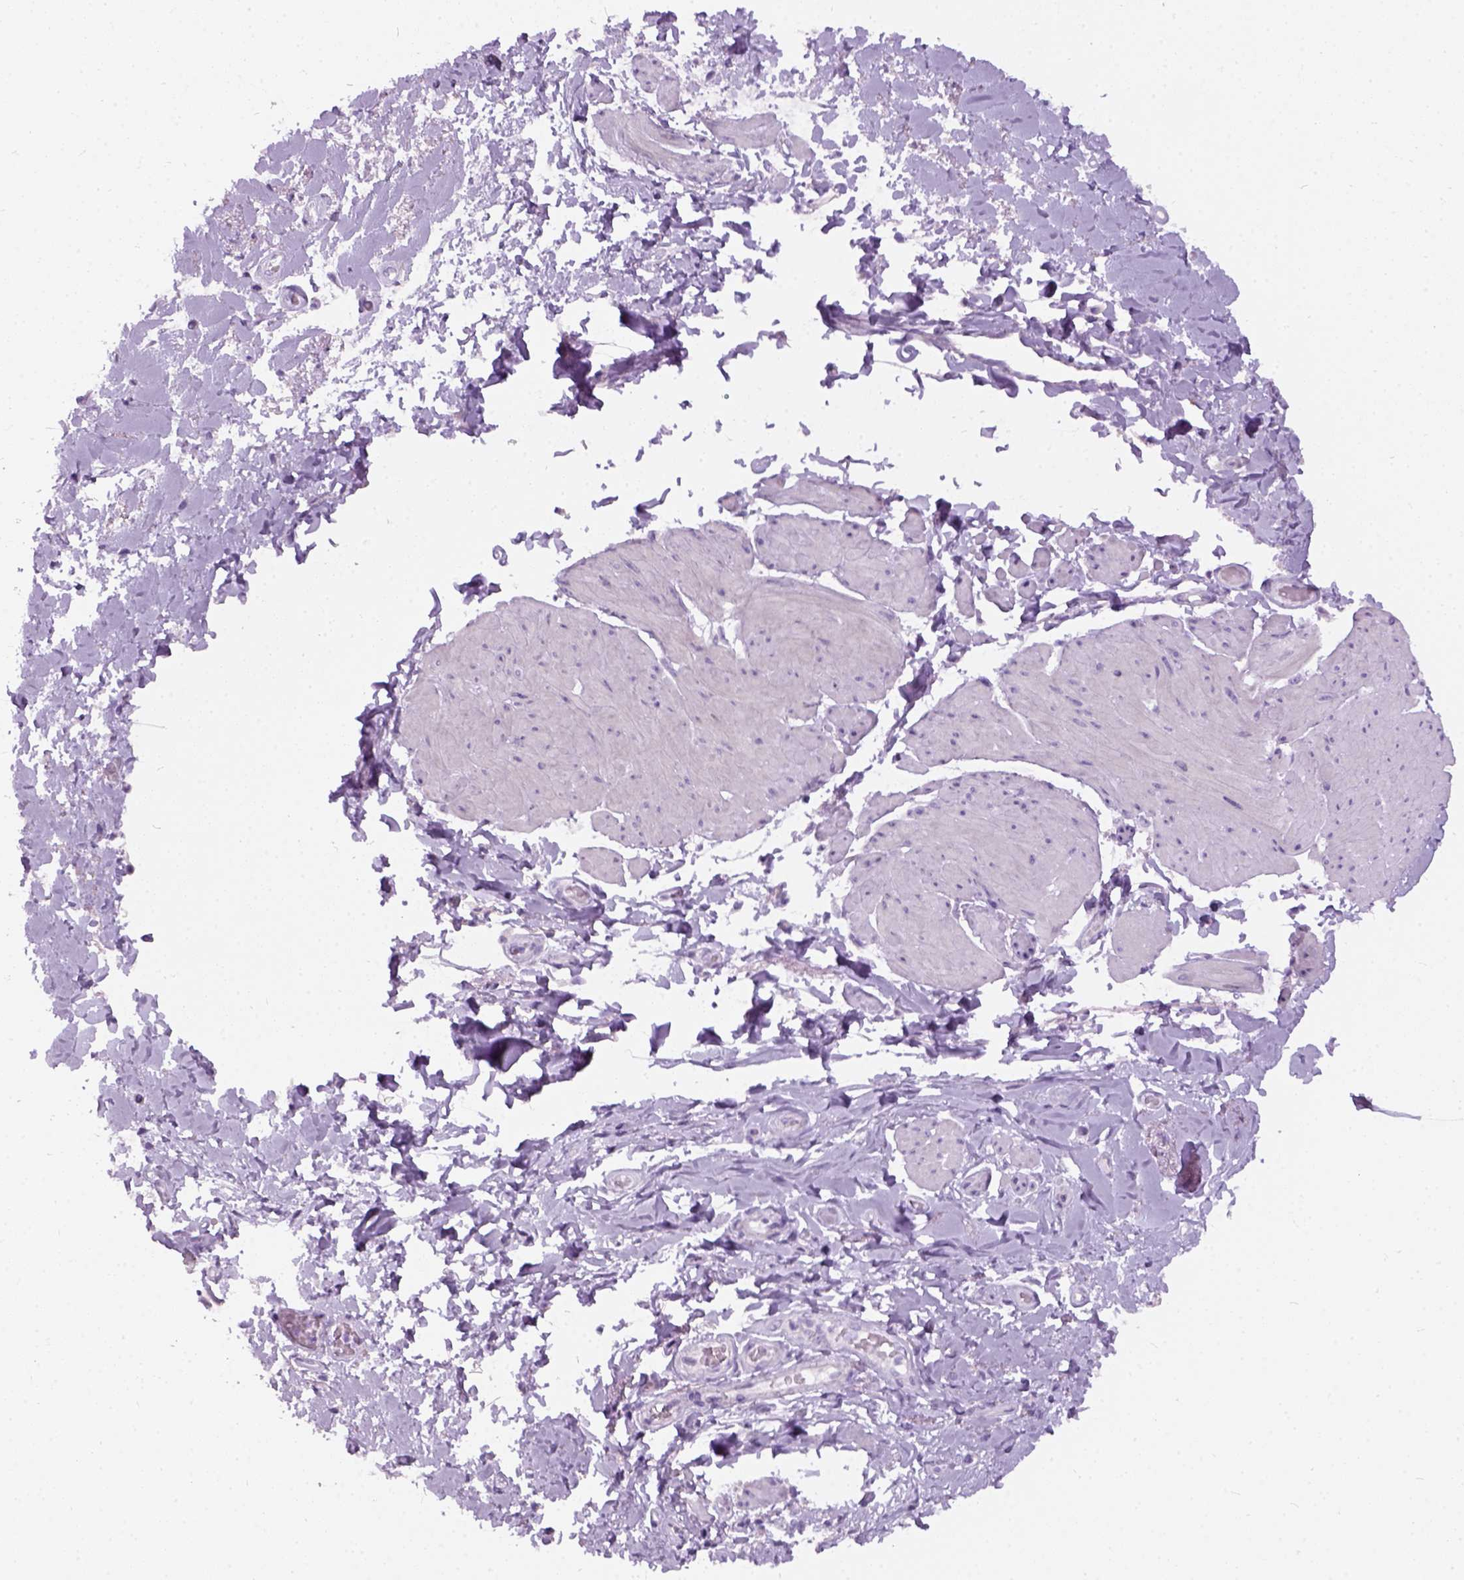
{"staining": {"intensity": "negative", "quantity": "none", "location": "none"}, "tissue": "adipose tissue", "cell_type": "Adipocytes", "image_type": "normal", "snomed": [{"axis": "morphology", "description": "Normal tissue, NOS"}, {"axis": "topography", "description": "Urinary bladder"}, {"axis": "topography", "description": "Peripheral nerve tissue"}], "caption": "IHC micrograph of benign human adipose tissue stained for a protein (brown), which reveals no positivity in adipocytes. (IHC, brightfield microscopy, high magnification).", "gene": "AXDND1", "patient": {"sex": "female", "age": 60}}